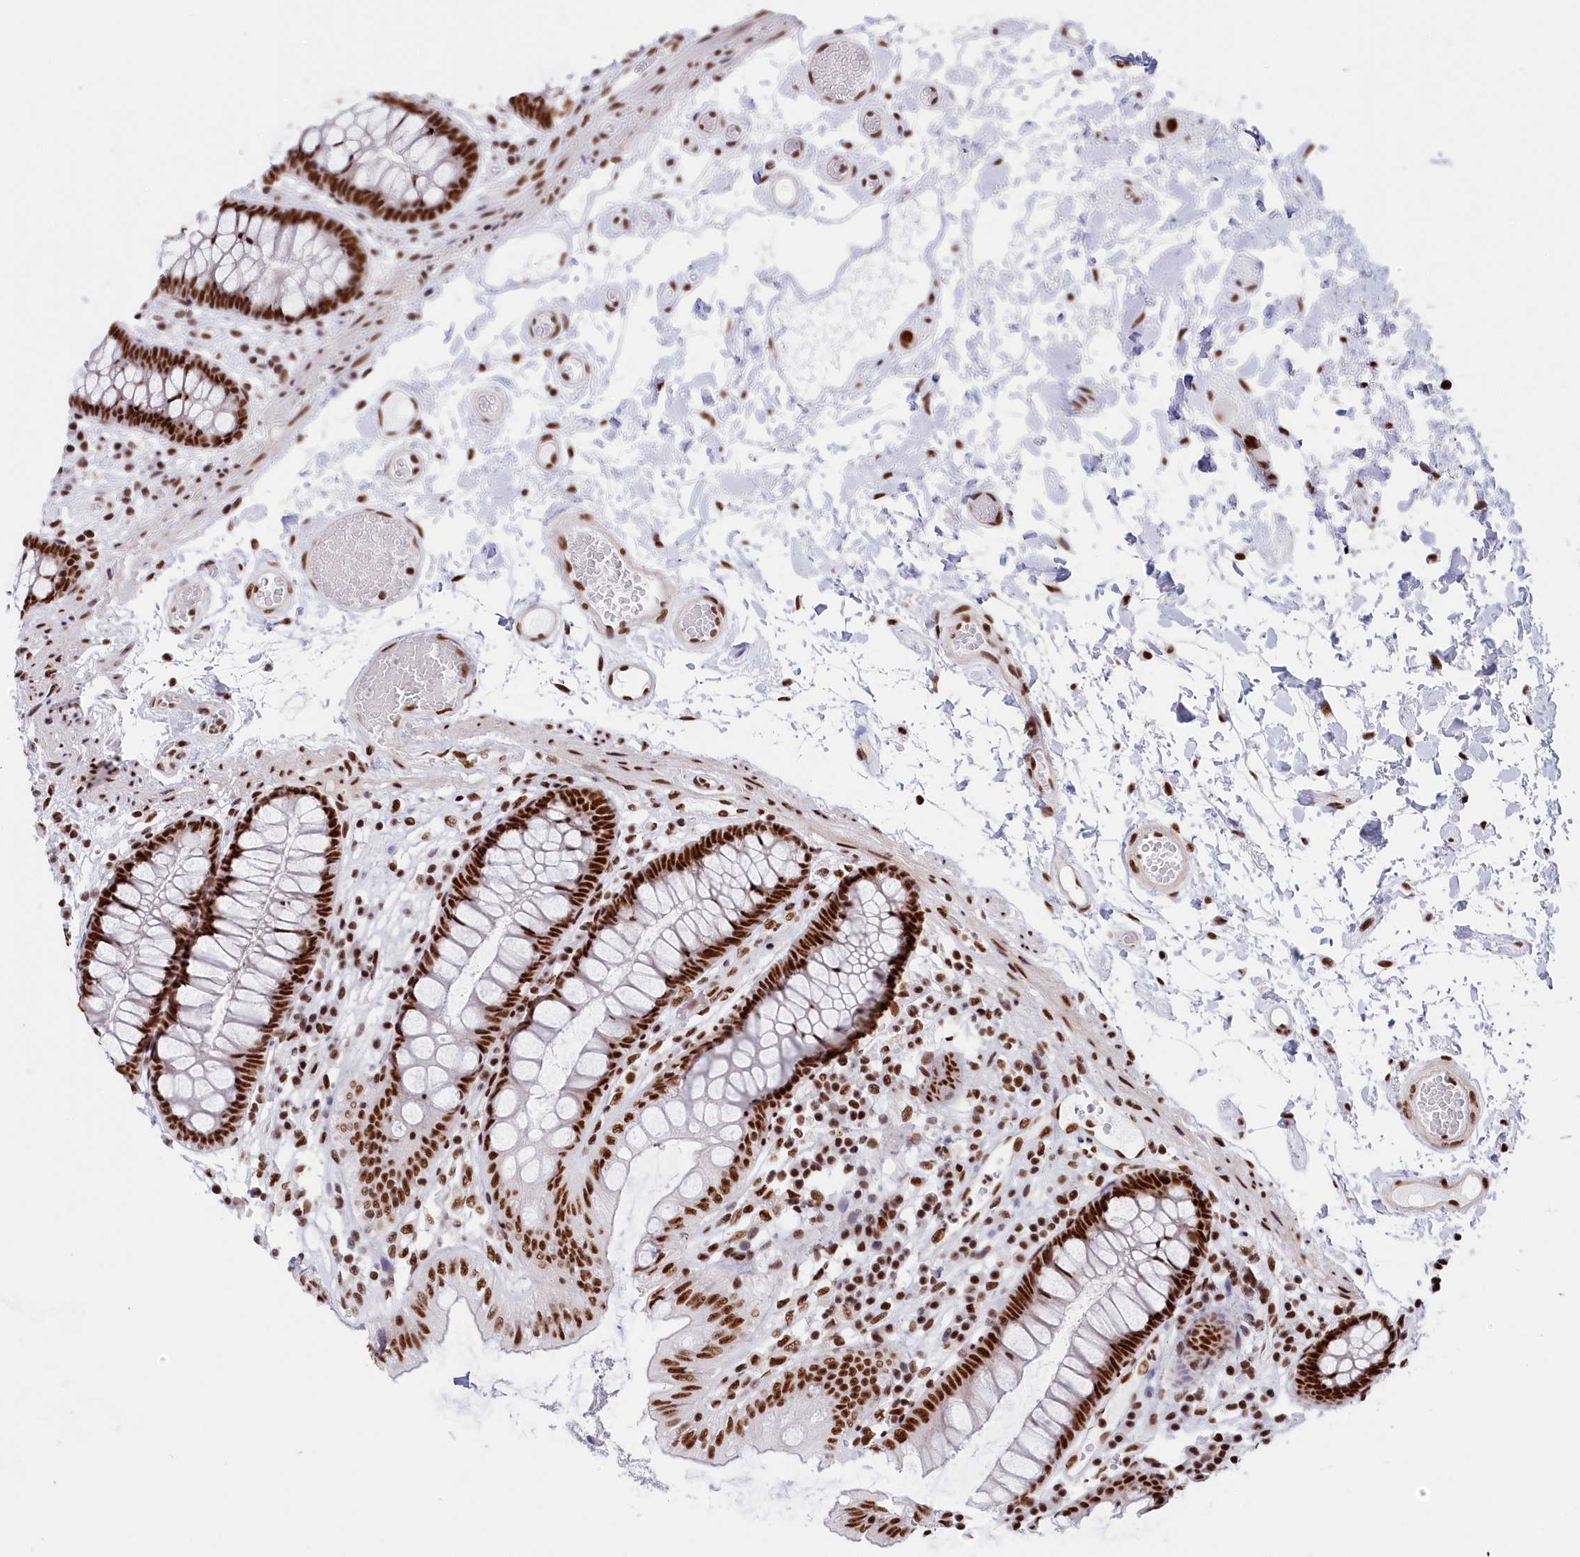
{"staining": {"intensity": "strong", "quantity": ">75%", "location": "nuclear"}, "tissue": "colon", "cell_type": "Endothelial cells", "image_type": "normal", "snomed": [{"axis": "morphology", "description": "Normal tissue, NOS"}, {"axis": "topography", "description": "Colon"}], "caption": "Brown immunohistochemical staining in unremarkable human colon exhibits strong nuclear expression in about >75% of endothelial cells.", "gene": "SNRNP70", "patient": {"sex": "male", "age": 84}}